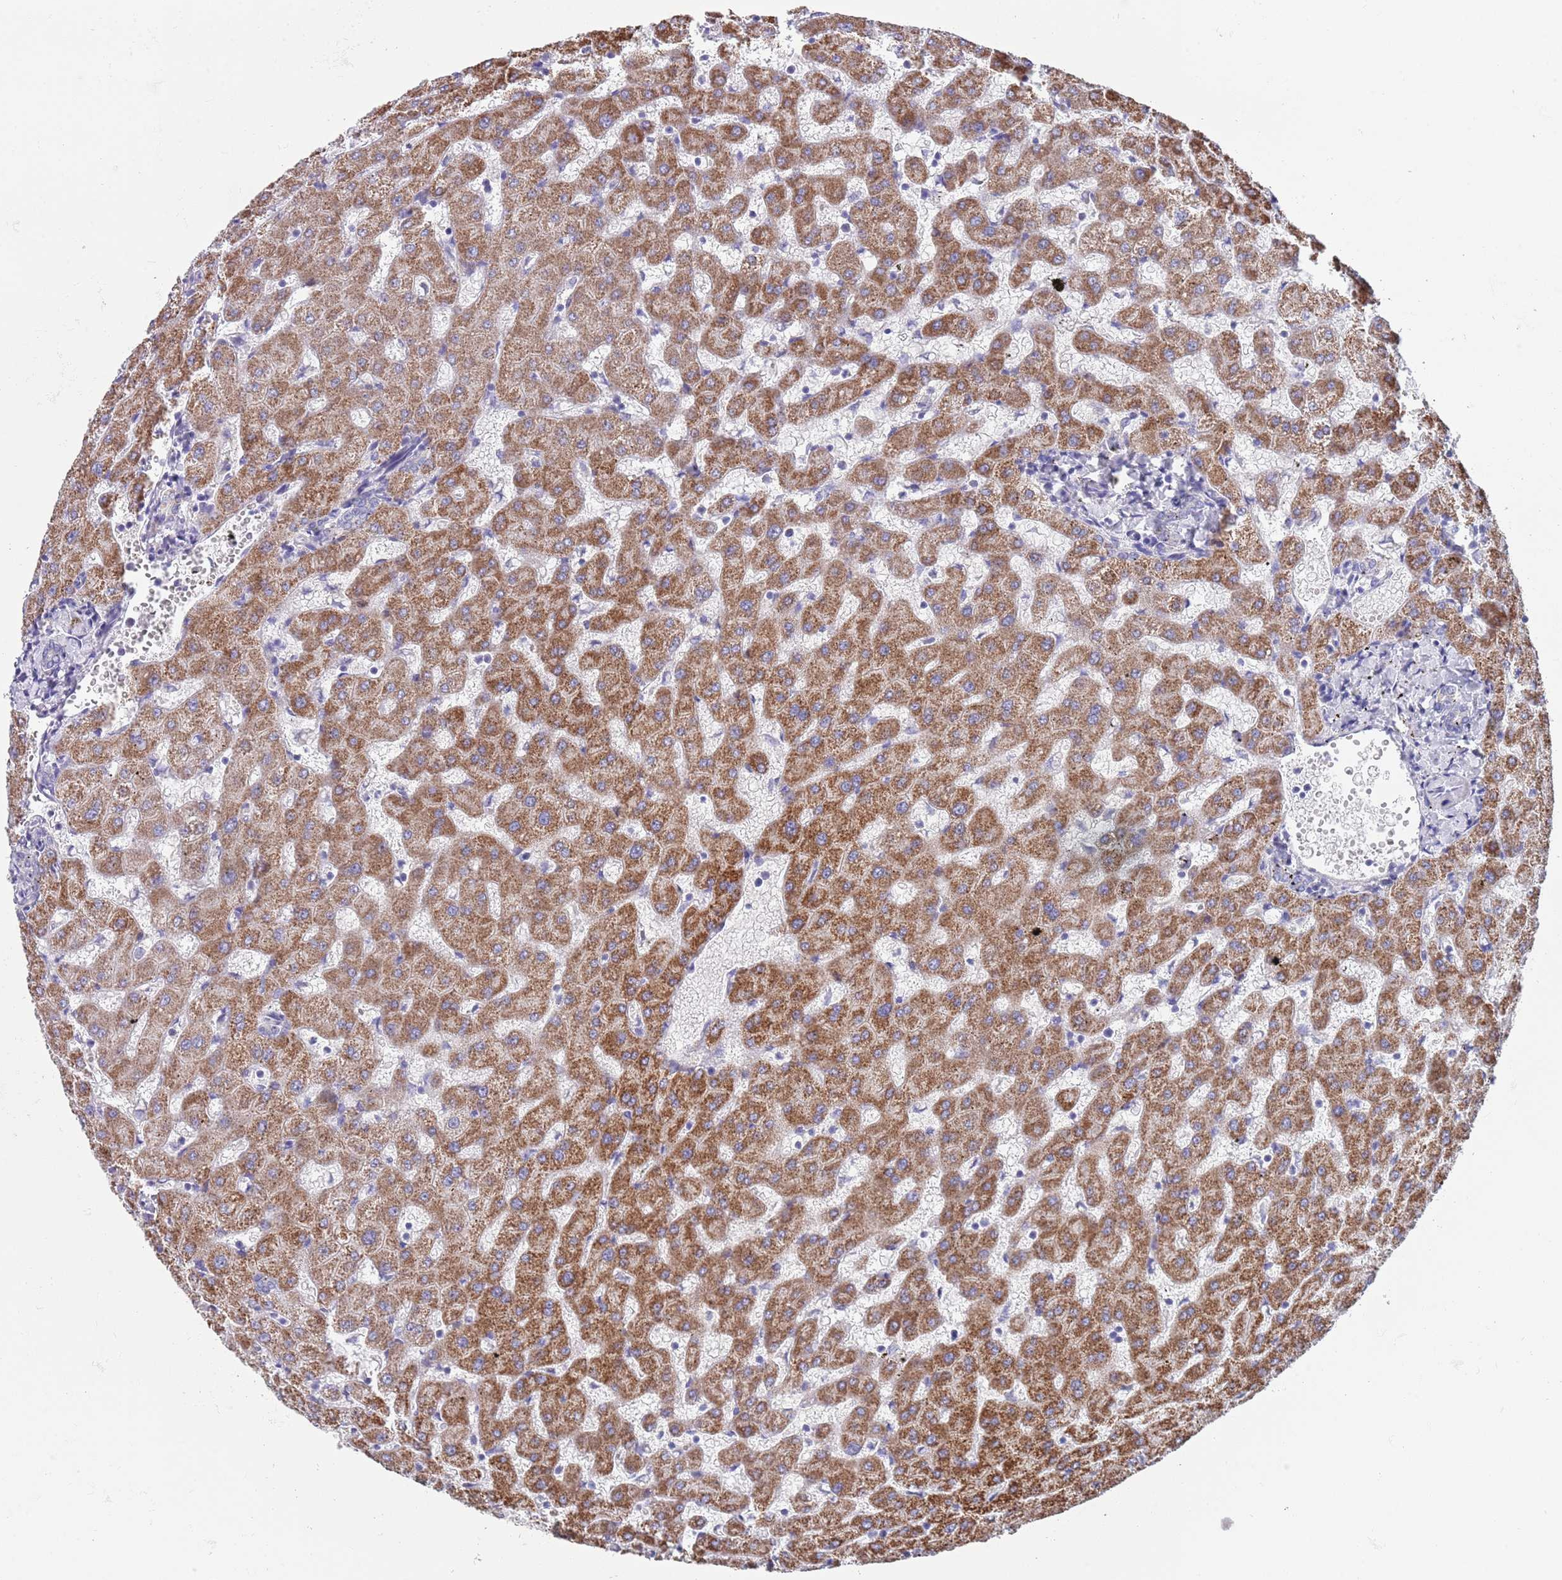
{"staining": {"intensity": "negative", "quantity": "none", "location": "none"}, "tissue": "liver", "cell_type": "Cholangiocytes", "image_type": "normal", "snomed": [{"axis": "morphology", "description": "Normal tissue, NOS"}, {"axis": "topography", "description": "Liver"}], "caption": "Liver was stained to show a protein in brown. There is no significant positivity in cholangiocytes. (DAB immunohistochemistry (IHC), high magnification).", "gene": "SPIRE2", "patient": {"sex": "female", "age": 63}}